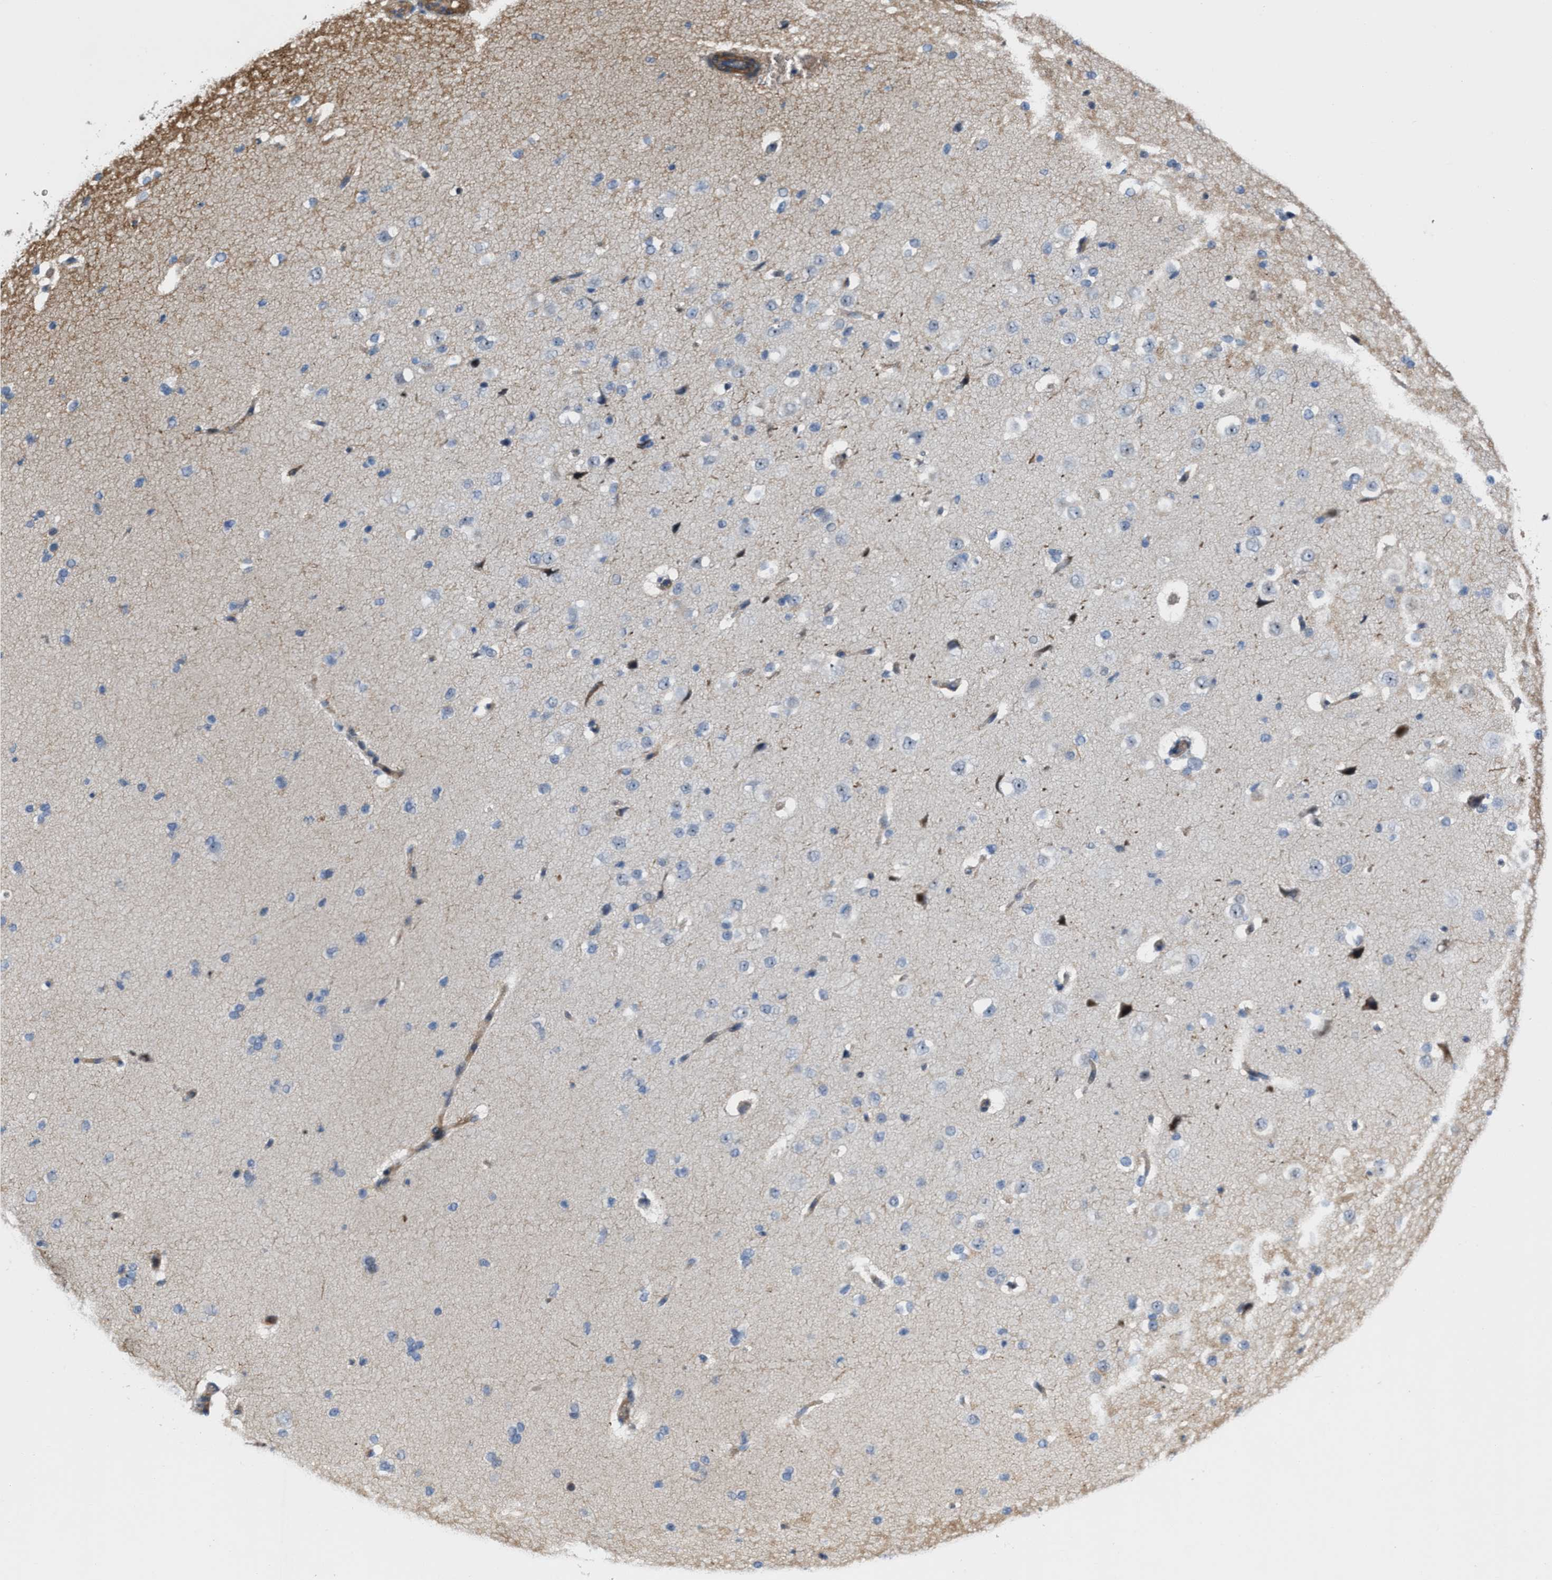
{"staining": {"intensity": "weak", "quantity": "25%-75%", "location": "cytoplasmic/membranous"}, "tissue": "cerebral cortex", "cell_type": "Endothelial cells", "image_type": "normal", "snomed": [{"axis": "morphology", "description": "Normal tissue, NOS"}, {"axis": "morphology", "description": "Developmental malformation"}, {"axis": "topography", "description": "Cerebral cortex"}], "caption": "An image of cerebral cortex stained for a protein demonstrates weak cytoplasmic/membranous brown staining in endothelial cells. The protein is stained brown, and the nuclei are stained in blue (DAB (3,3'-diaminobenzidine) IHC with brightfield microscopy, high magnification).", "gene": "POLR1F", "patient": {"sex": "female", "age": 30}}